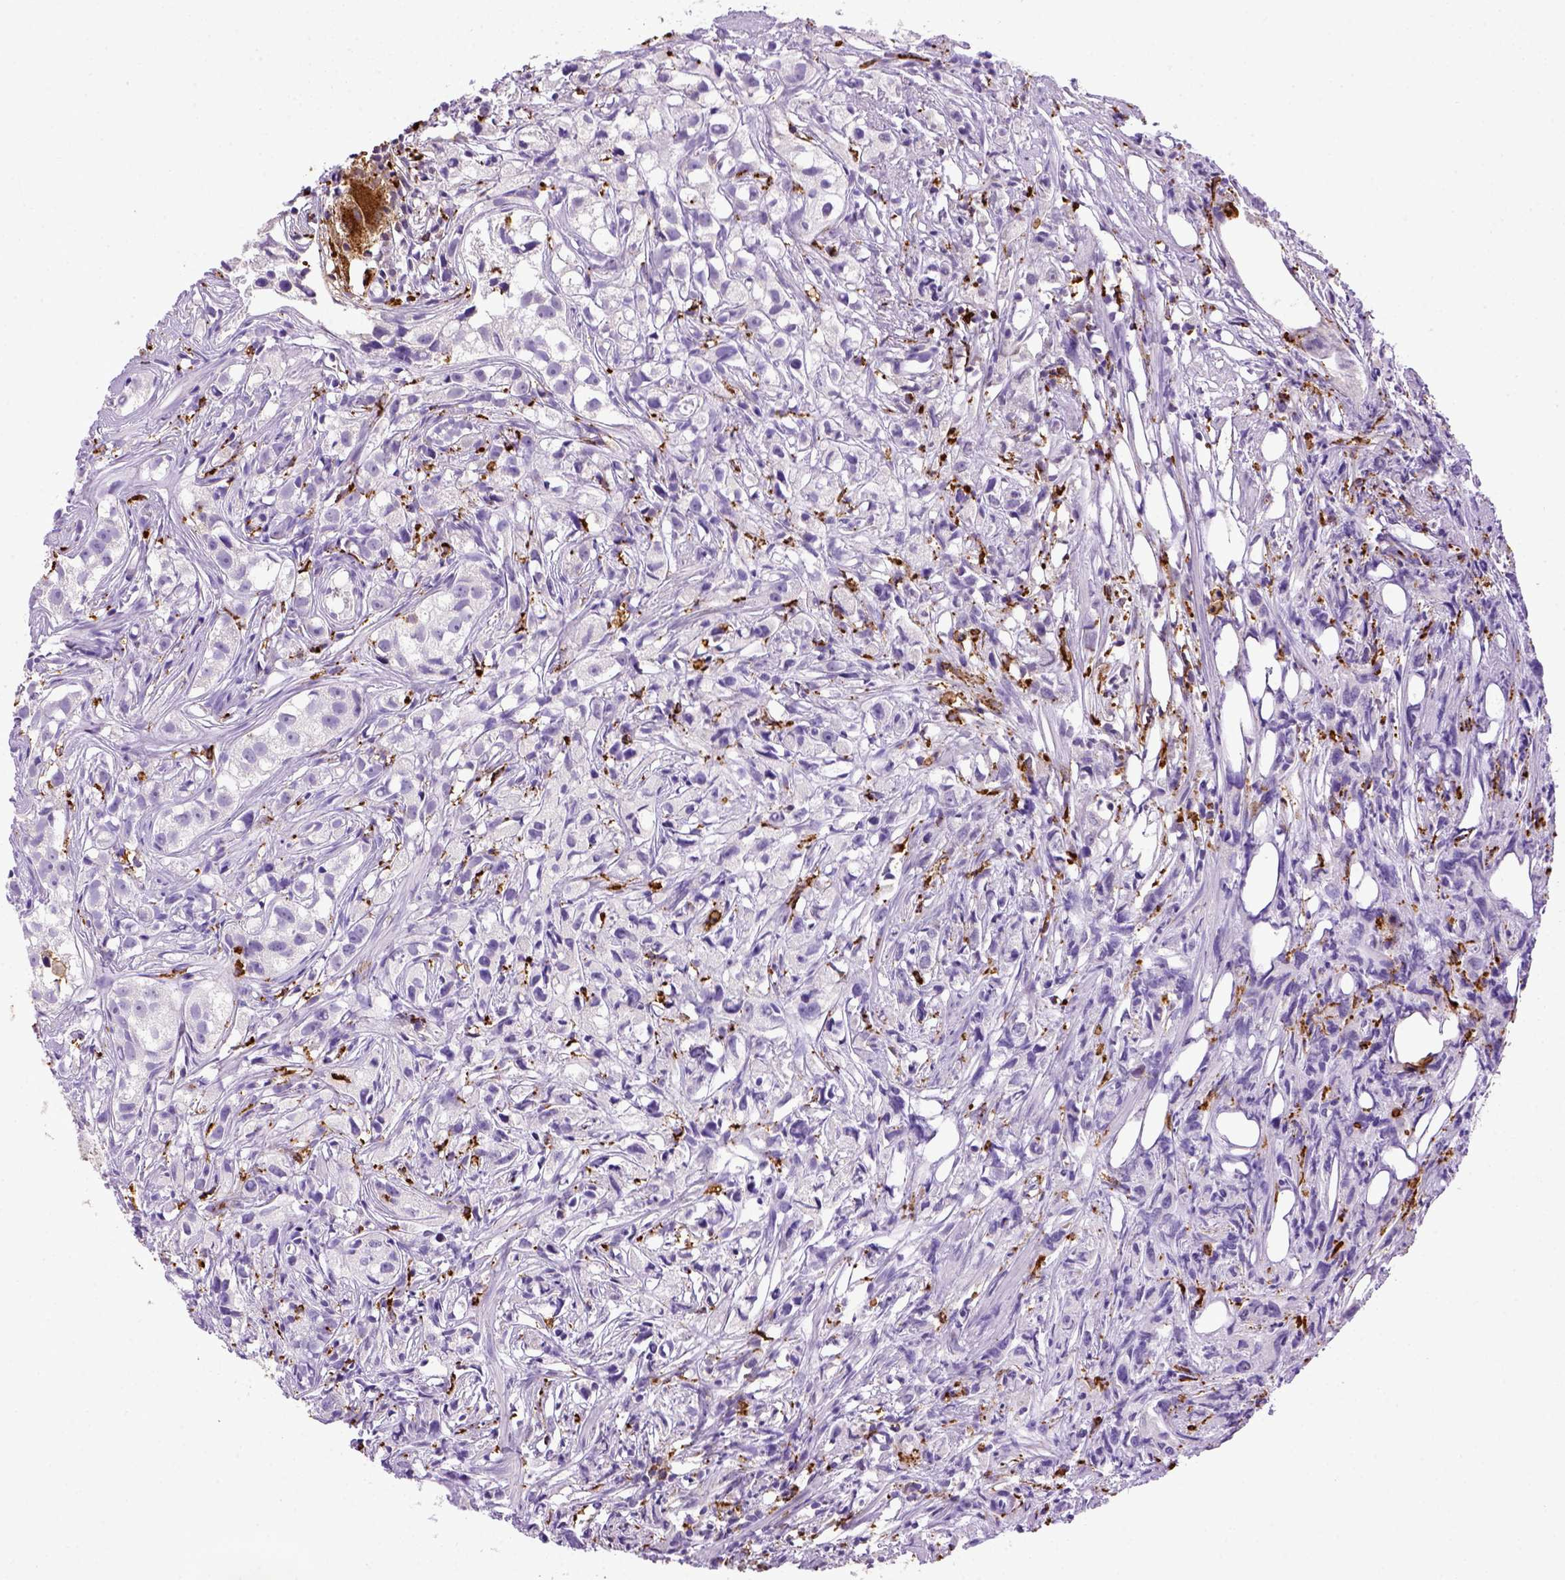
{"staining": {"intensity": "negative", "quantity": "none", "location": "none"}, "tissue": "prostate cancer", "cell_type": "Tumor cells", "image_type": "cancer", "snomed": [{"axis": "morphology", "description": "Adenocarcinoma, High grade"}, {"axis": "topography", "description": "Prostate"}], "caption": "There is no significant staining in tumor cells of prostate cancer. Brightfield microscopy of immunohistochemistry (IHC) stained with DAB (3,3'-diaminobenzidine) (brown) and hematoxylin (blue), captured at high magnification.", "gene": "CD68", "patient": {"sex": "male", "age": 68}}